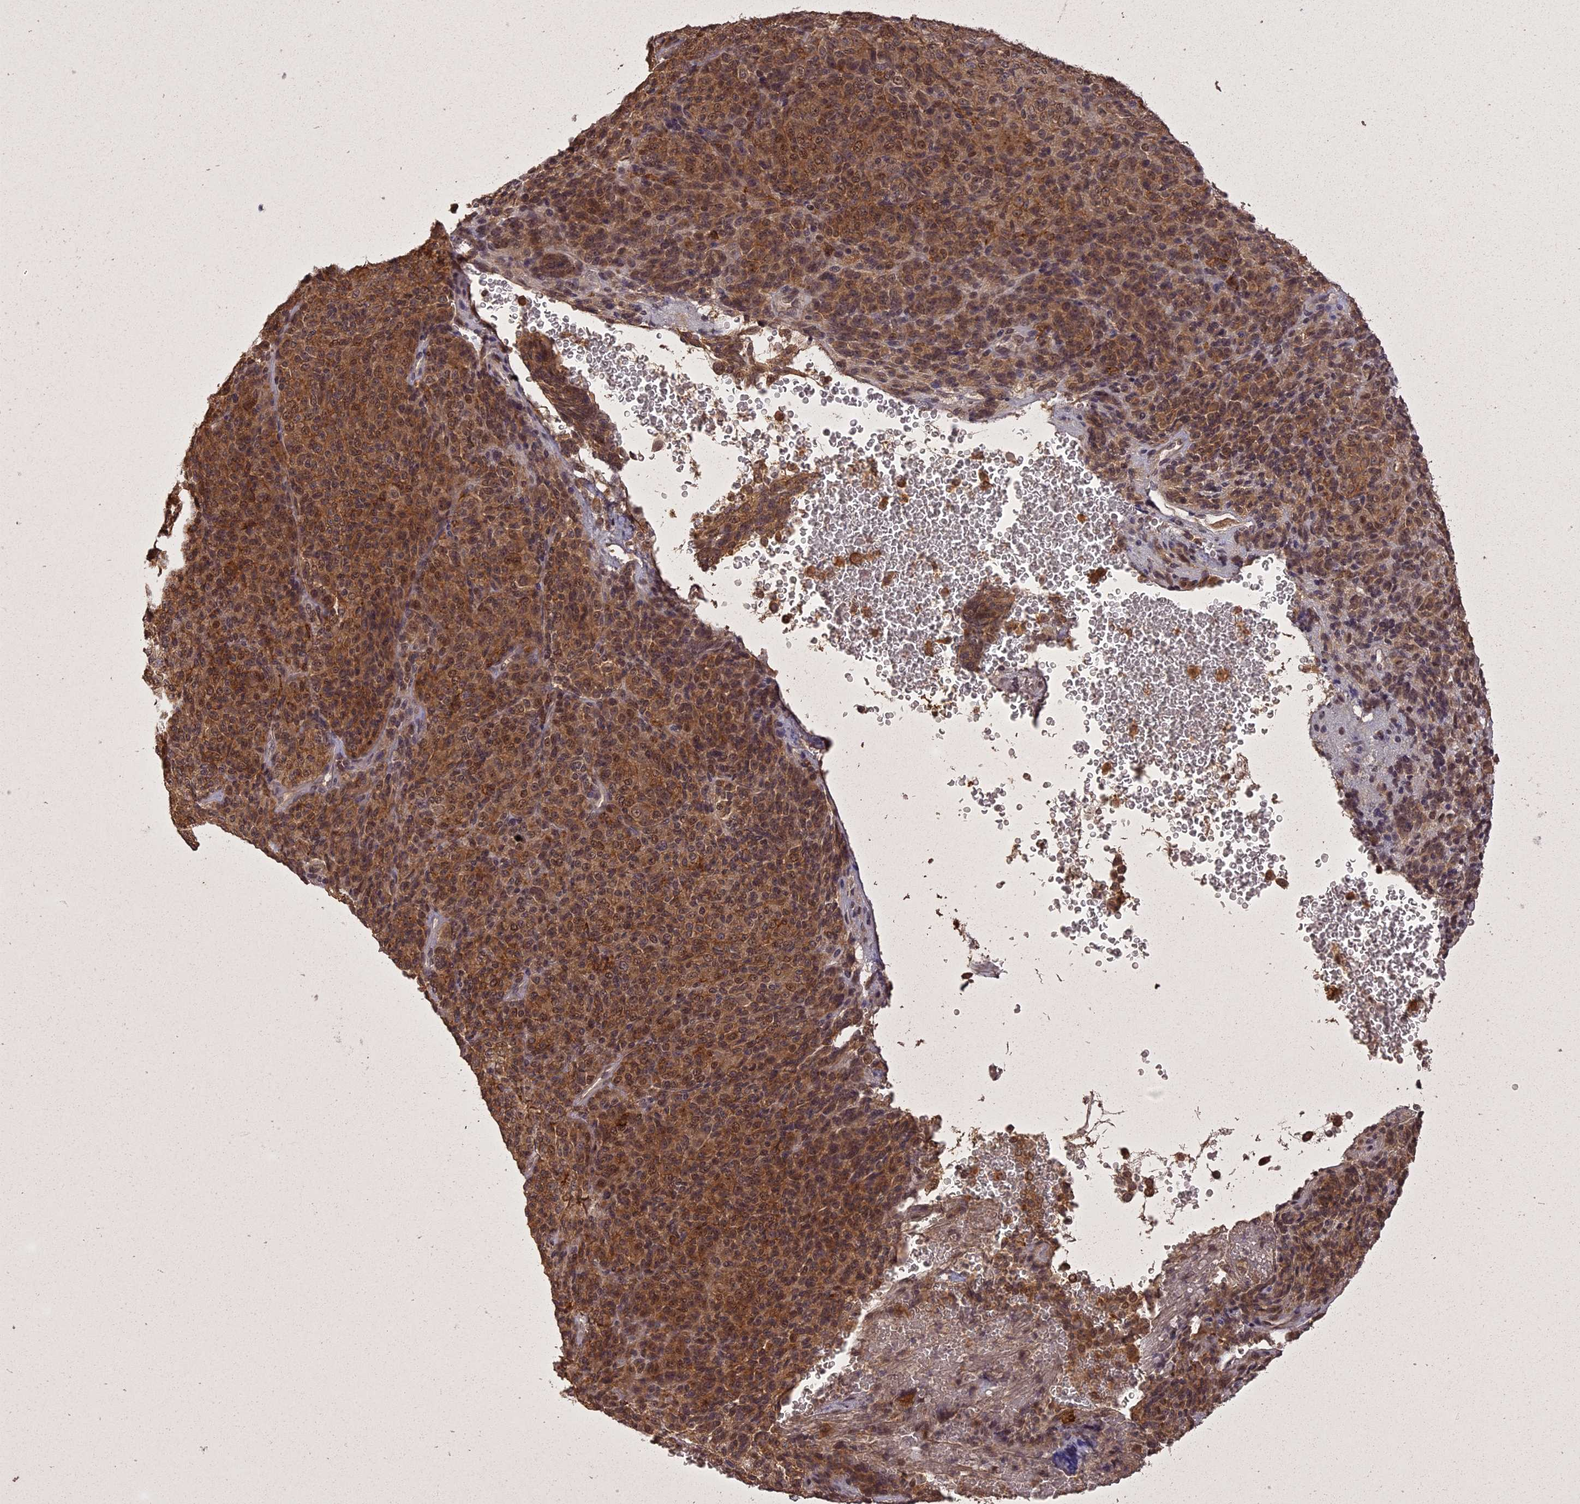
{"staining": {"intensity": "moderate", "quantity": ">75%", "location": "cytoplasmic/membranous,nuclear"}, "tissue": "melanoma", "cell_type": "Tumor cells", "image_type": "cancer", "snomed": [{"axis": "morphology", "description": "Malignant melanoma, Metastatic site"}, {"axis": "topography", "description": "Brain"}], "caption": "This is an image of immunohistochemistry (IHC) staining of malignant melanoma (metastatic site), which shows moderate staining in the cytoplasmic/membranous and nuclear of tumor cells.", "gene": "ING5", "patient": {"sex": "female", "age": 56}}